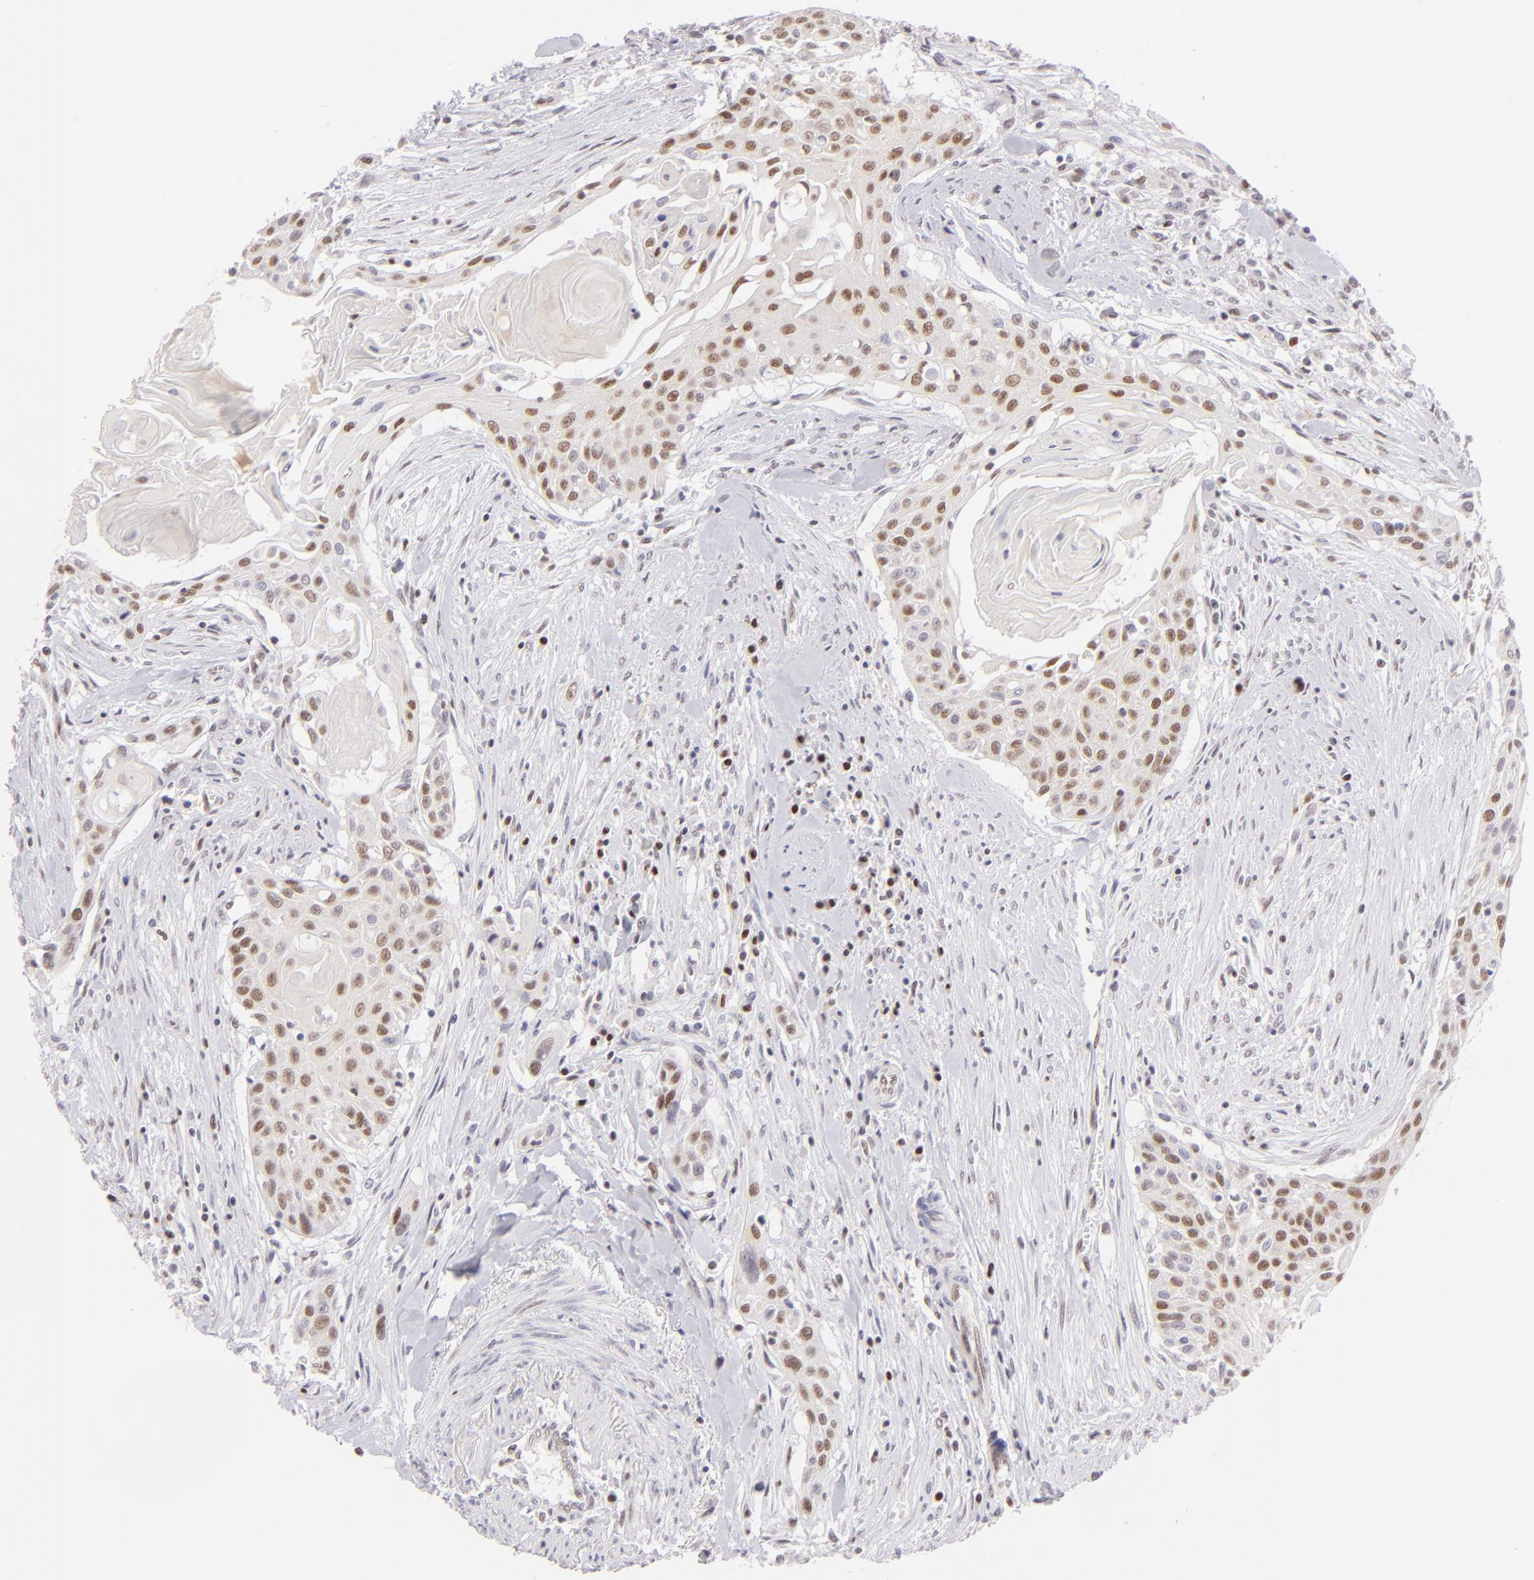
{"staining": {"intensity": "weak", "quantity": "25%-75%", "location": "nuclear"}, "tissue": "head and neck cancer", "cell_type": "Tumor cells", "image_type": "cancer", "snomed": [{"axis": "morphology", "description": "Squamous cell carcinoma, NOS"}, {"axis": "morphology", "description": "Squamous cell carcinoma, metastatic, NOS"}, {"axis": "topography", "description": "Lymph node"}, {"axis": "topography", "description": "Salivary gland"}, {"axis": "topography", "description": "Head-Neck"}], "caption": "Immunohistochemical staining of head and neck squamous cell carcinoma exhibits weak nuclear protein positivity in about 25%-75% of tumor cells.", "gene": "POU2F1", "patient": {"sex": "female", "age": 74}}